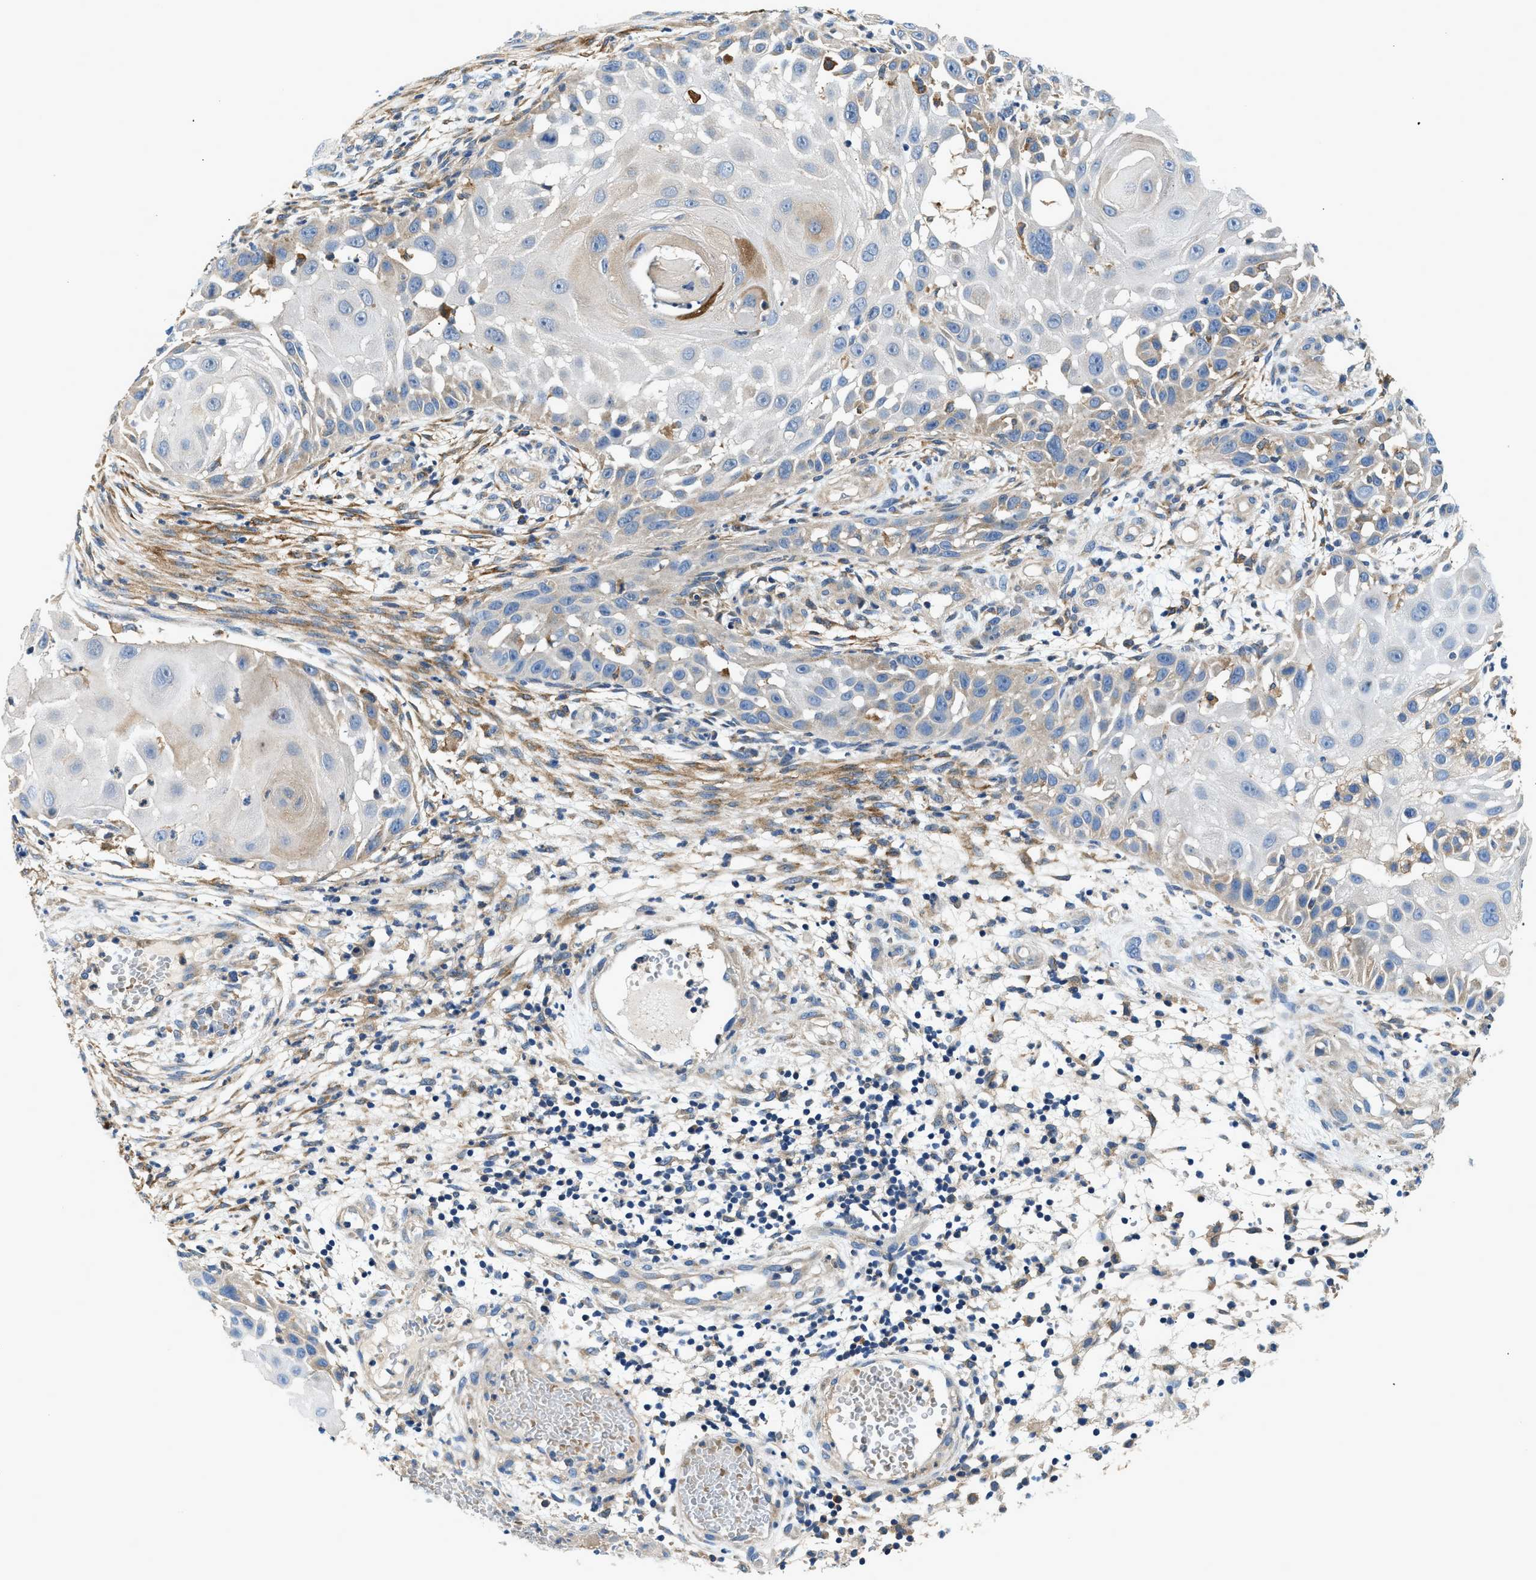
{"staining": {"intensity": "weak", "quantity": "<25%", "location": "cytoplasmic/membranous"}, "tissue": "skin cancer", "cell_type": "Tumor cells", "image_type": "cancer", "snomed": [{"axis": "morphology", "description": "Squamous cell carcinoma, NOS"}, {"axis": "topography", "description": "Skin"}], "caption": "High power microscopy micrograph of an immunohistochemistry (IHC) image of skin squamous cell carcinoma, revealing no significant expression in tumor cells.", "gene": "LPIN2", "patient": {"sex": "female", "age": 44}}